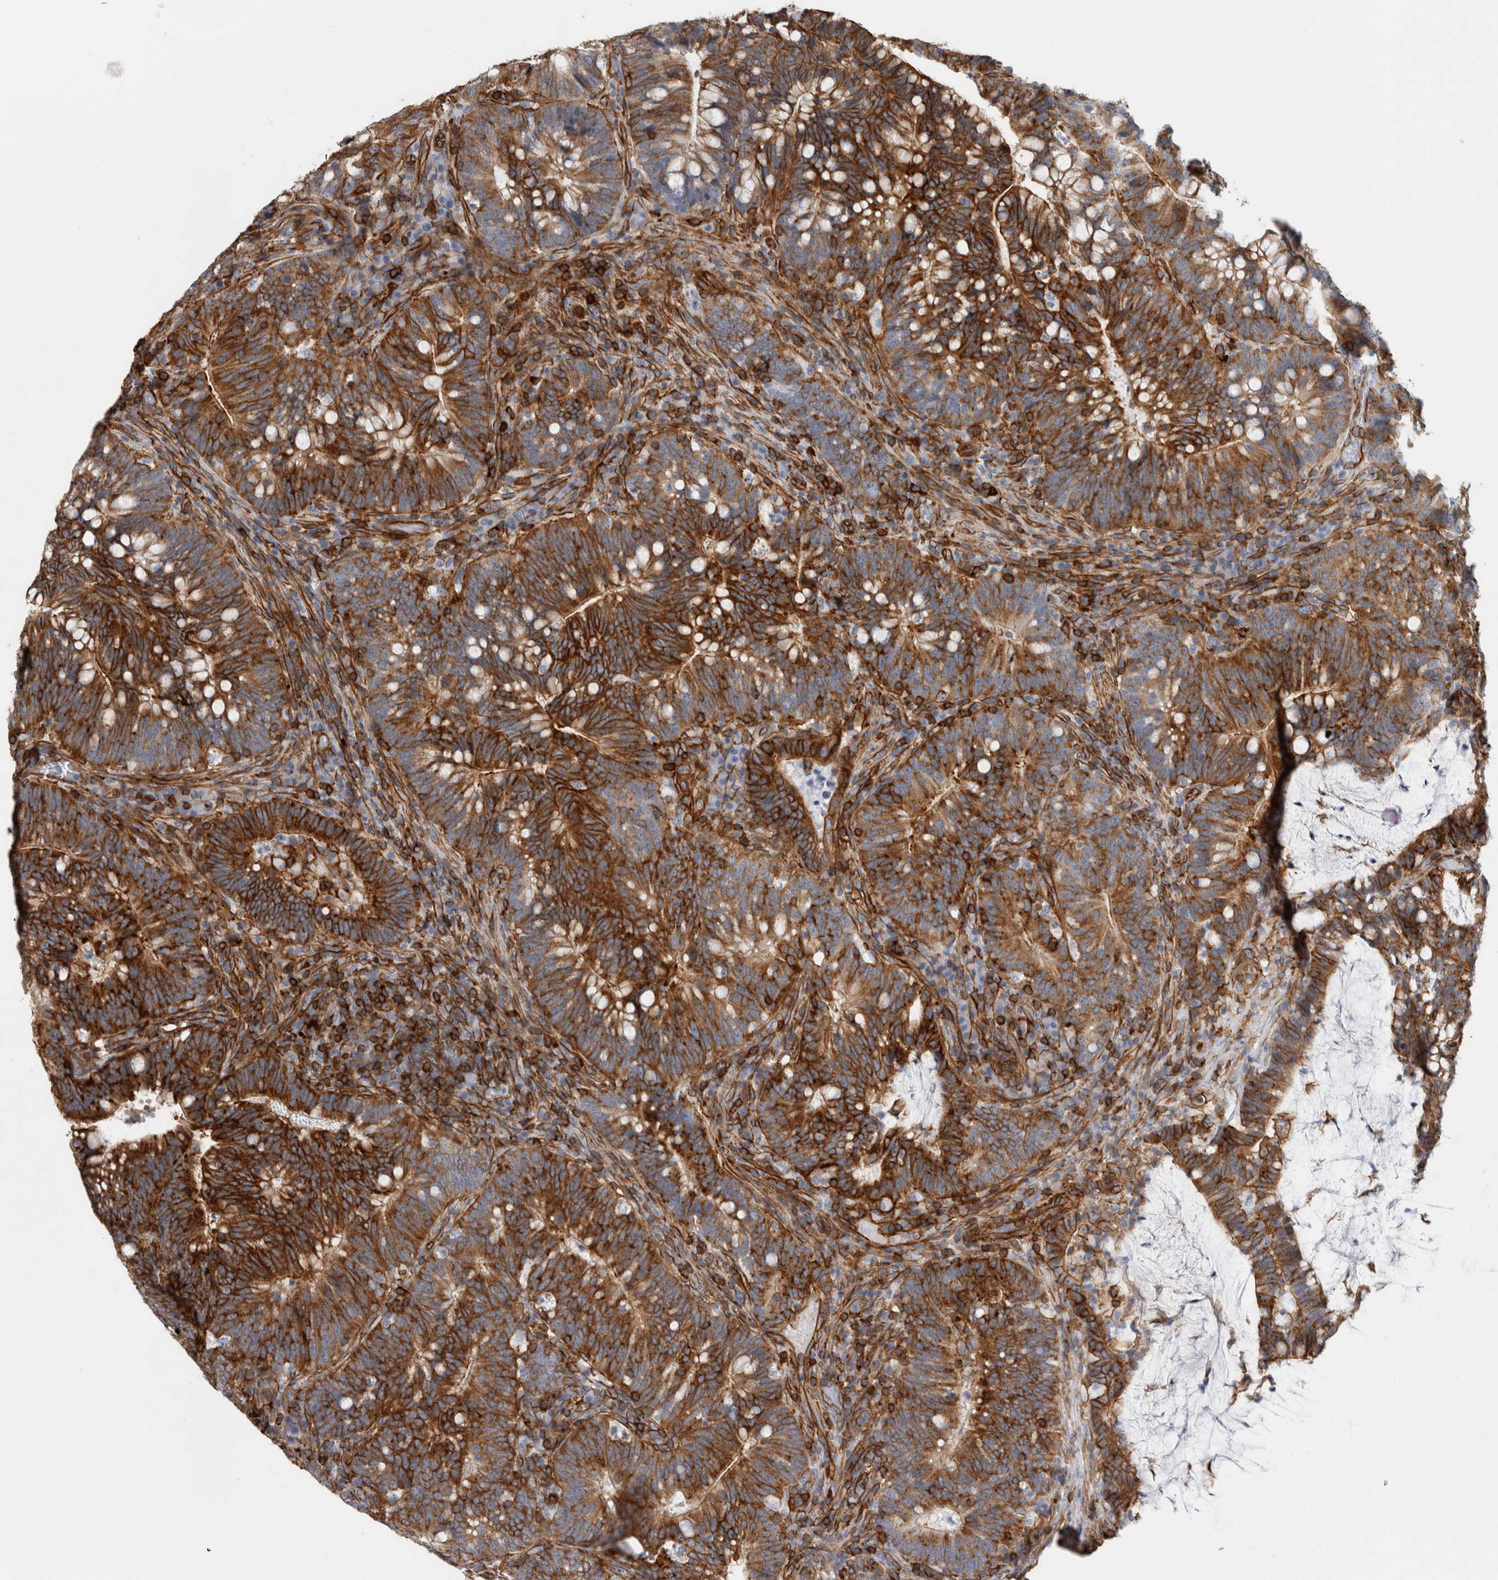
{"staining": {"intensity": "strong", "quantity": ">75%", "location": "cytoplasmic/membranous"}, "tissue": "colorectal cancer", "cell_type": "Tumor cells", "image_type": "cancer", "snomed": [{"axis": "morphology", "description": "Adenocarcinoma, NOS"}, {"axis": "topography", "description": "Colon"}], "caption": "The histopathology image displays staining of adenocarcinoma (colorectal), revealing strong cytoplasmic/membranous protein expression (brown color) within tumor cells. (DAB (3,3'-diaminobenzidine) IHC with brightfield microscopy, high magnification).", "gene": "AHNAK", "patient": {"sex": "female", "age": 66}}